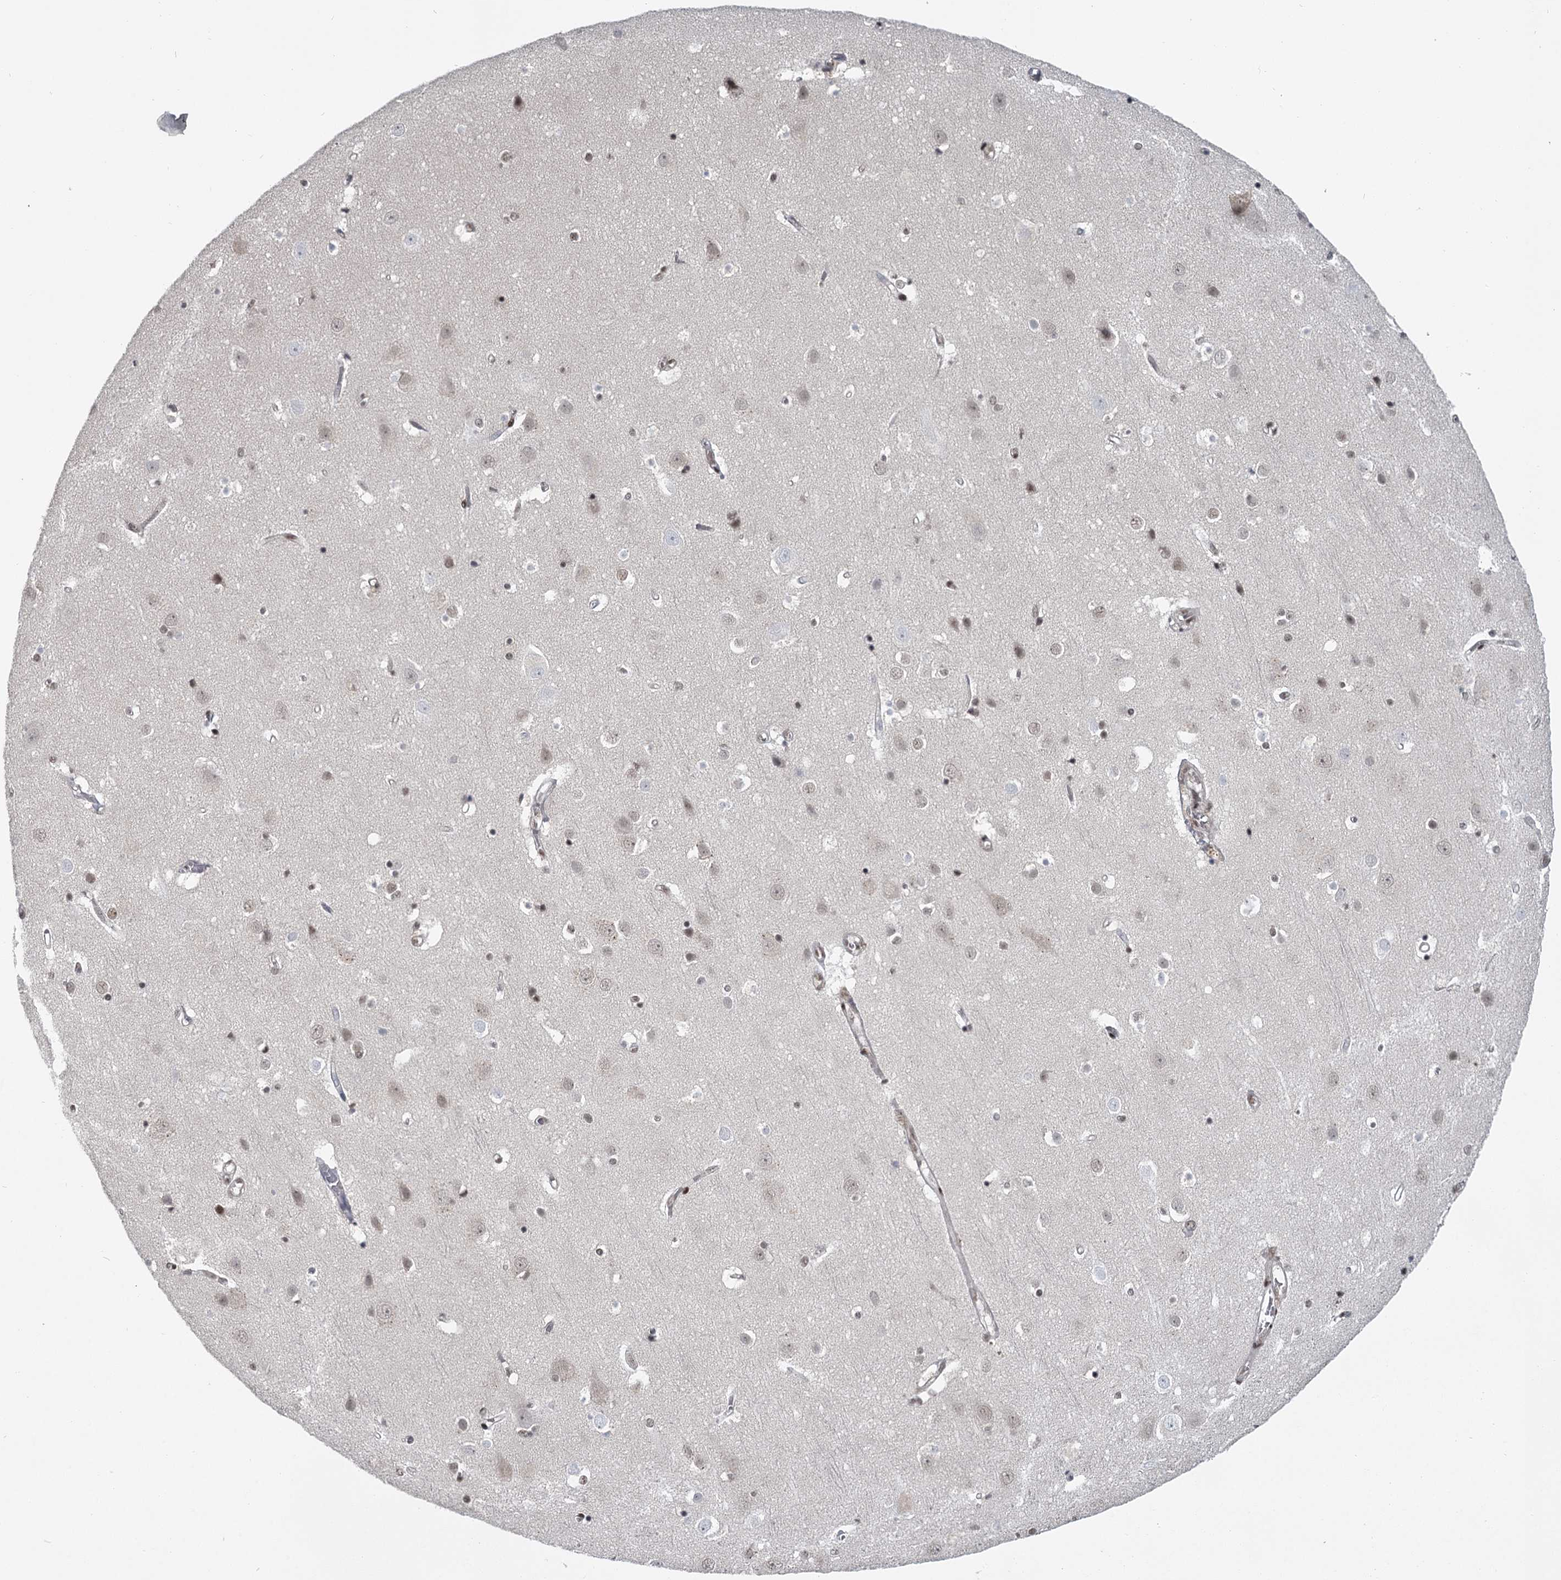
{"staining": {"intensity": "weak", "quantity": "25%-75%", "location": "nuclear"}, "tissue": "cerebral cortex", "cell_type": "Endothelial cells", "image_type": "normal", "snomed": [{"axis": "morphology", "description": "Normal tissue, NOS"}, {"axis": "topography", "description": "Cerebral cortex"}], "caption": "Weak nuclear staining for a protein is present in approximately 25%-75% of endothelial cells of benign cerebral cortex using immunohistochemistry (IHC).", "gene": "FAM13C", "patient": {"sex": "male", "age": 54}}